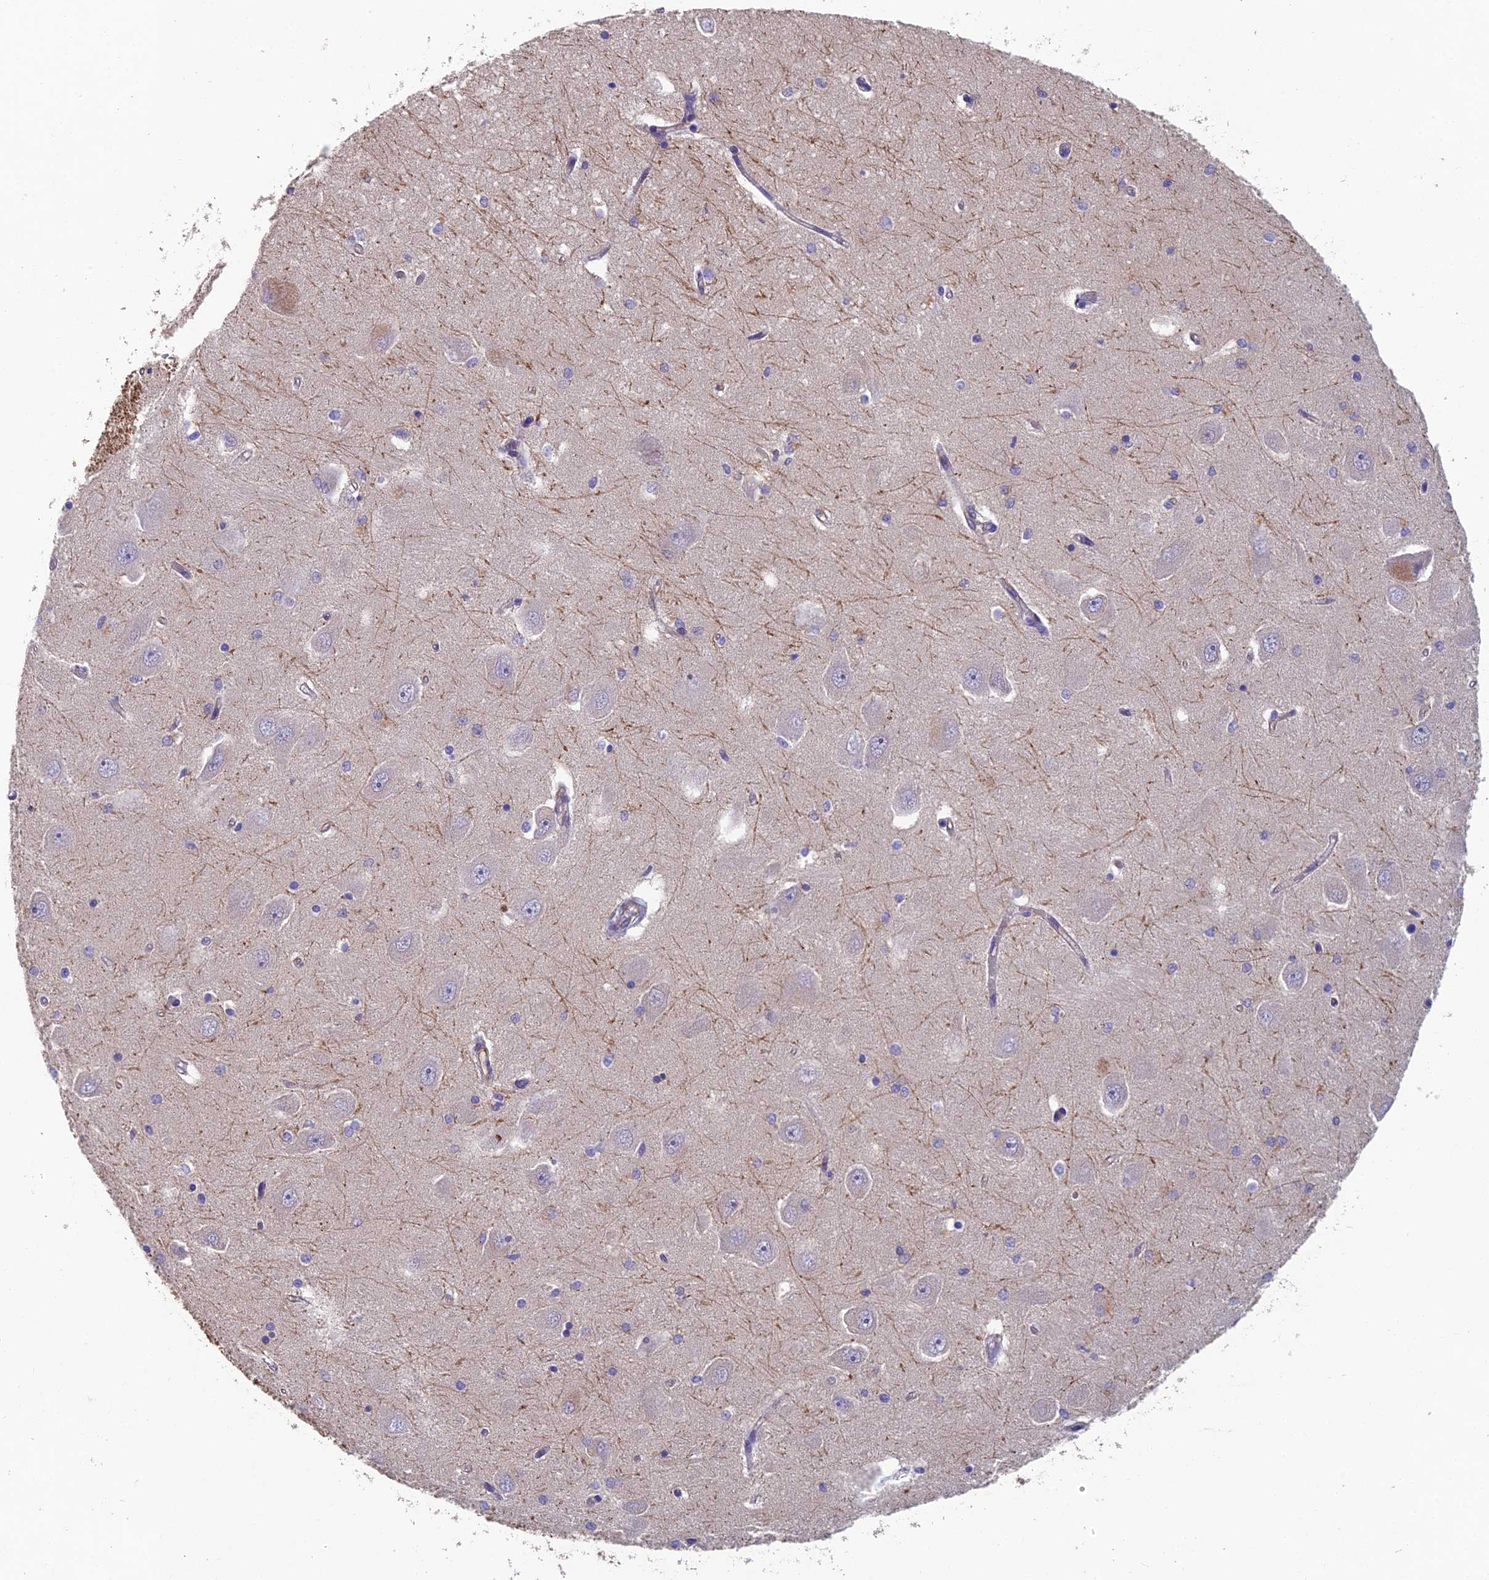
{"staining": {"intensity": "negative", "quantity": "none", "location": "none"}, "tissue": "hippocampus", "cell_type": "Glial cells", "image_type": "normal", "snomed": [{"axis": "morphology", "description": "Normal tissue, NOS"}, {"axis": "topography", "description": "Hippocampus"}], "caption": "An IHC micrograph of unremarkable hippocampus is shown. There is no staining in glial cells of hippocampus. (DAB (3,3'-diaminobenzidine) IHC with hematoxylin counter stain).", "gene": "ADAMTS13", "patient": {"sex": "male", "age": 45}}